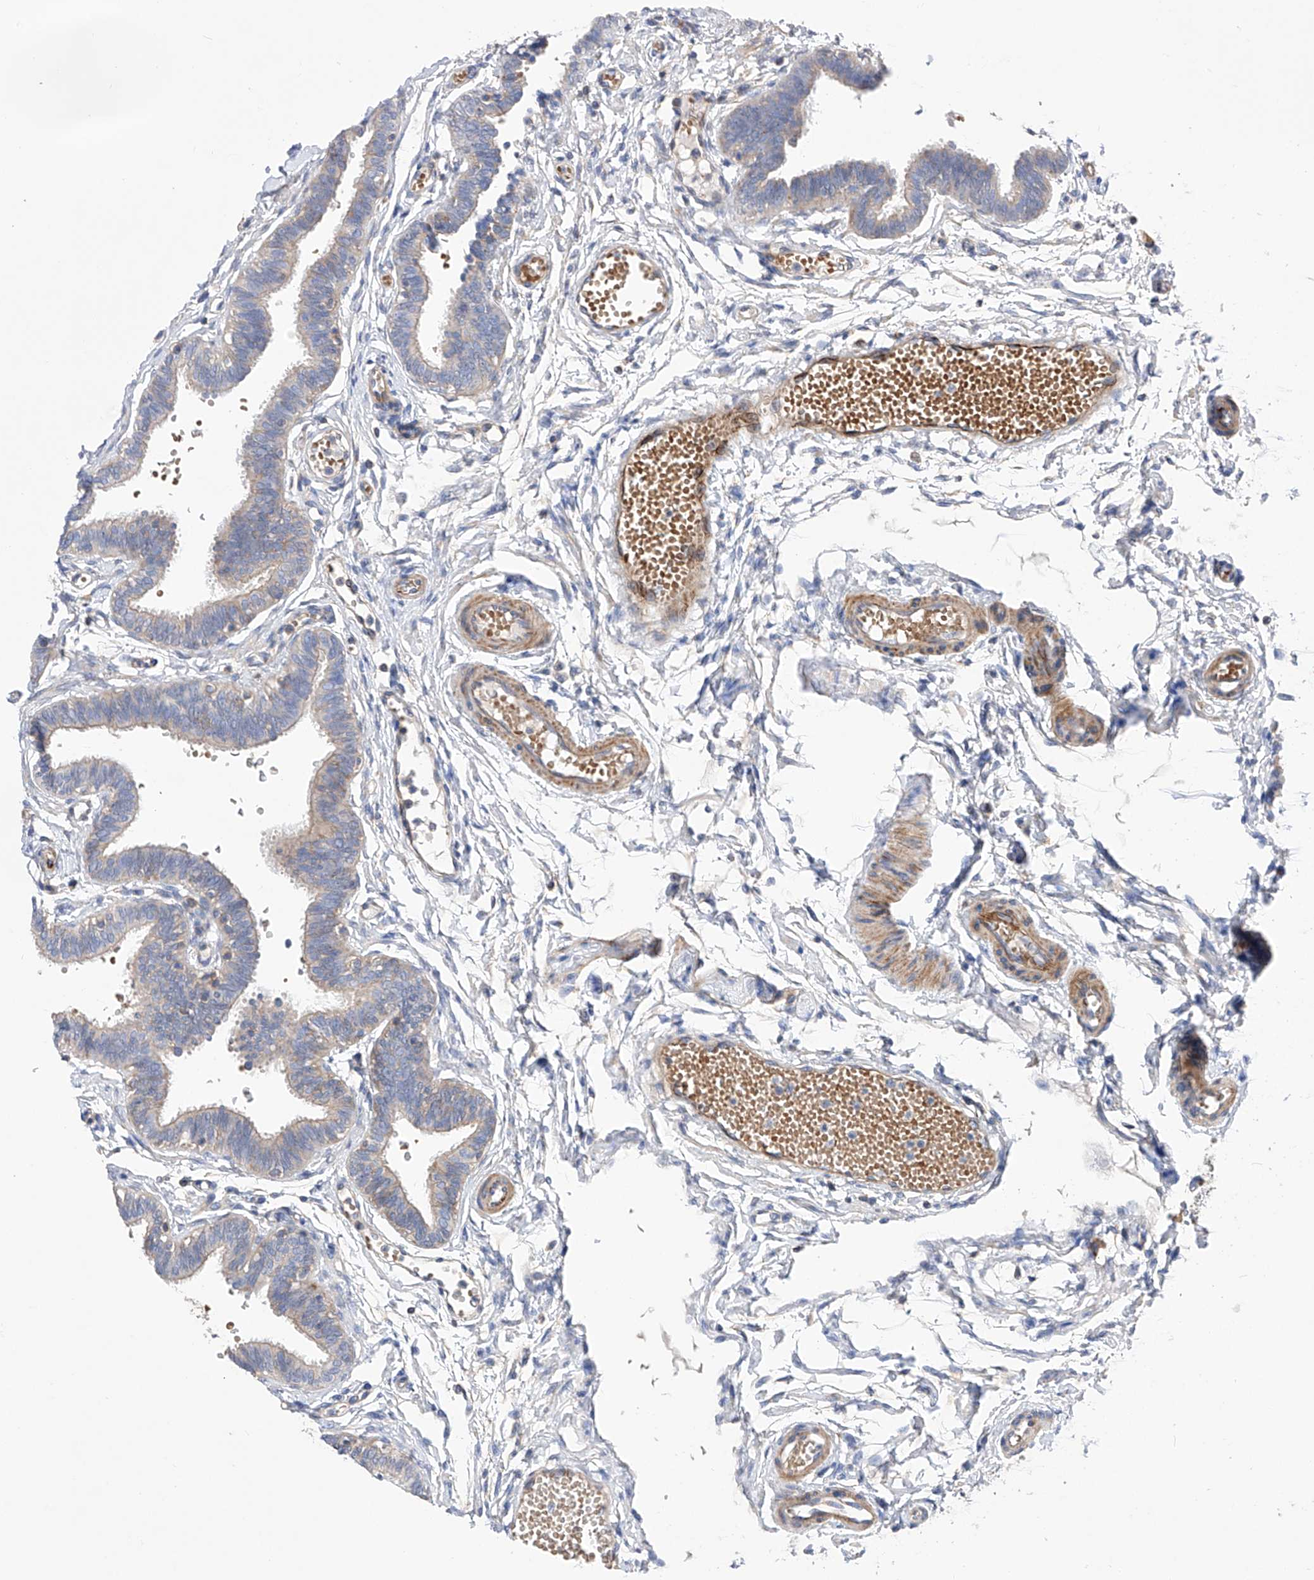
{"staining": {"intensity": "moderate", "quantity": "25%-75%", "location": "cytoplasmic/membranous"}, "tissue": "fallopian tube", "cell_type": "Glandular cells", "image_type": "normal", "snomed": [{"axis": "morphology", "description": "Normal tissue, NOS"}, {"axis": "topography", "description": "Fallopian tube"}, {"axis": "topography", "description": "Ovary"}], "caption": "Immunohistochemistry (IHC) micrograph of normal fallopian tube stained for a protein (brown), which exhibits medium levels of moderate cytoplasmic/membranous staining in about 25%-75% of glandular cells.", "gene": "NFATC4", "patient": {"sex": "female", "age": 23}}